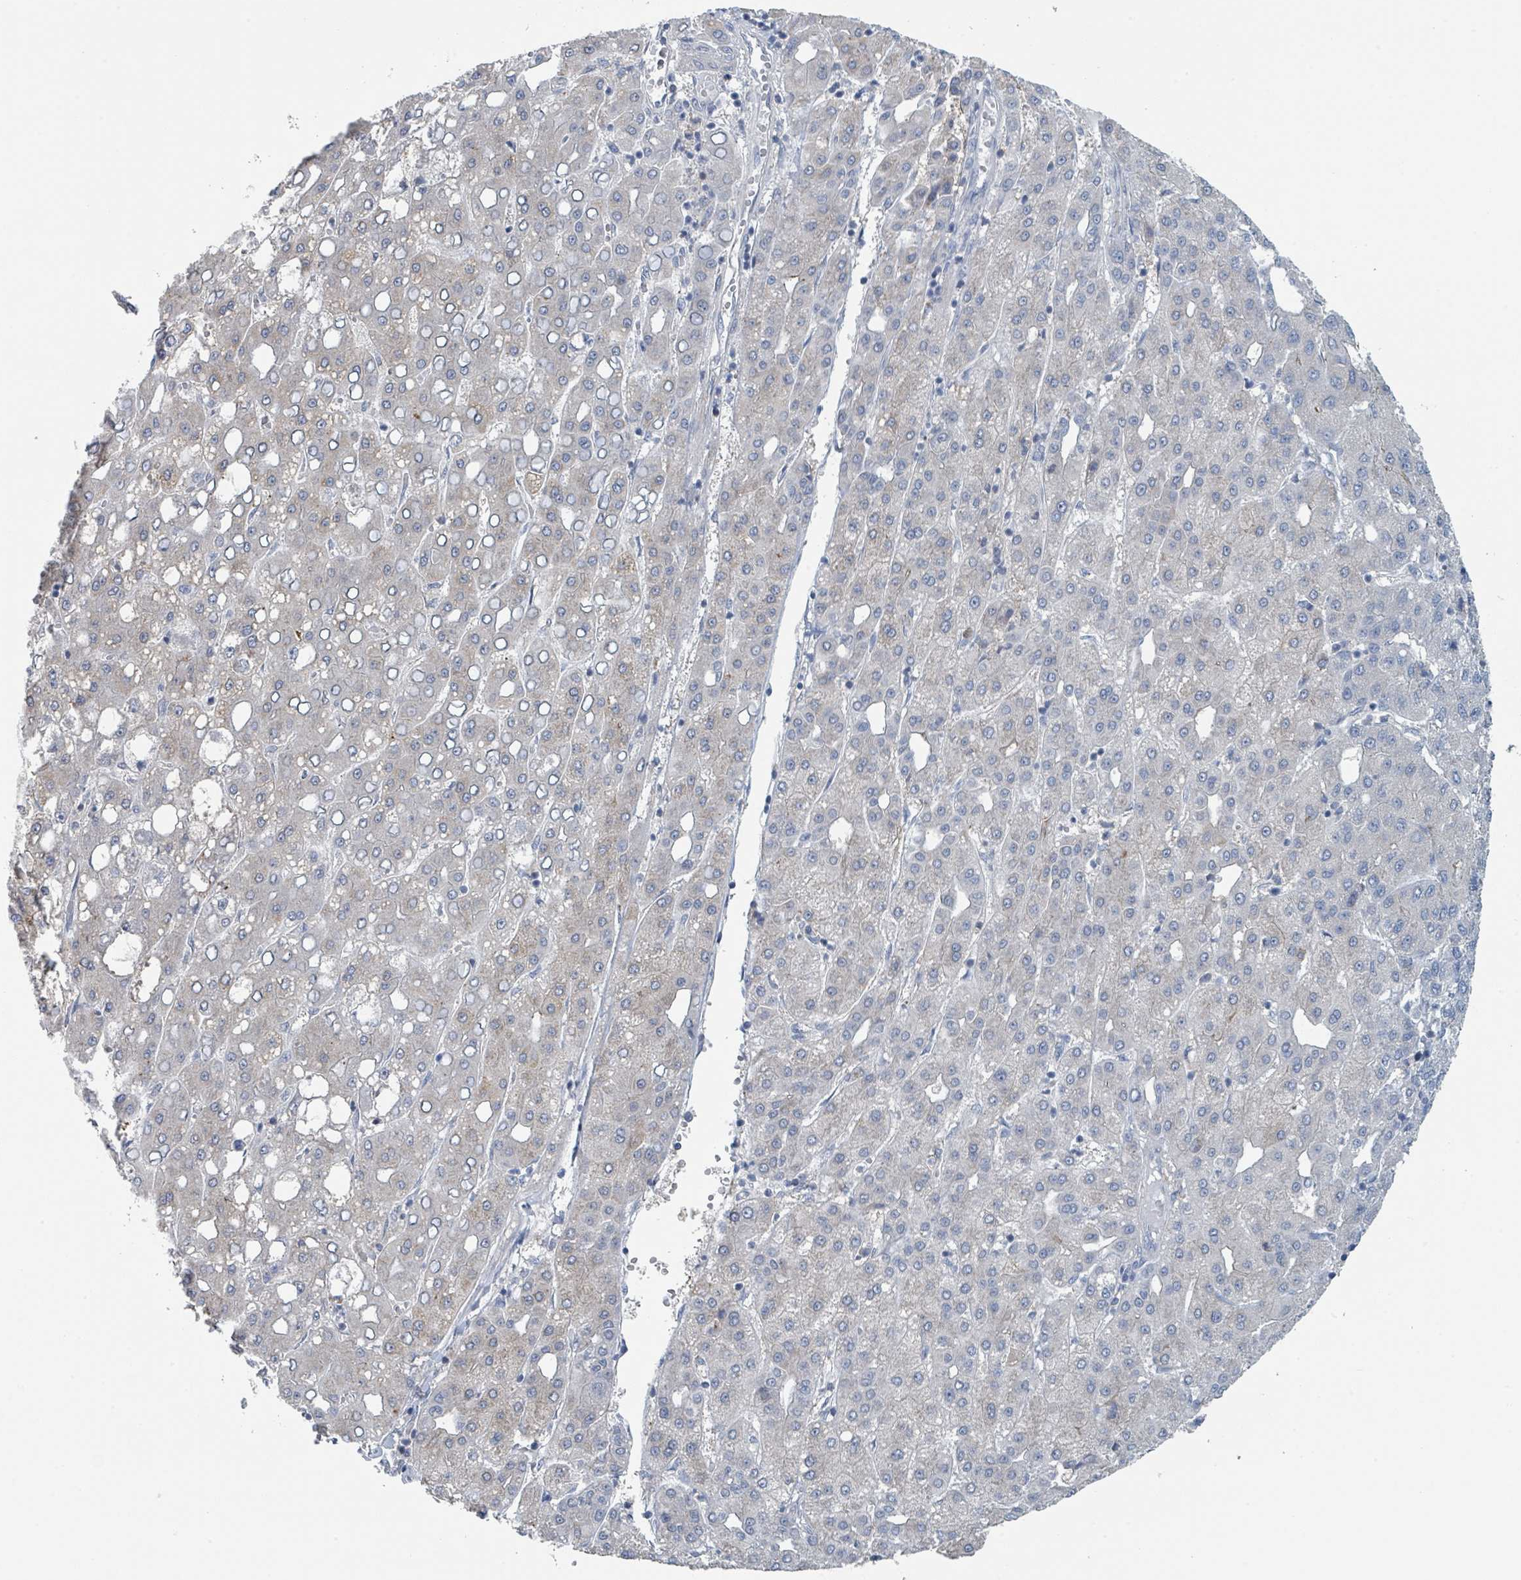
{"staining": {"intensity": "negative", "quantity": "none", "location": "none"}, "tissue": "liver cancer", "cell_type": "Tumor cells", "image_type": "cancer", "snomed": [{"axis": "morphology", "description": "Carcinoma, Hepatocellular, NOS"}, {"axis": "topography", "description": "Liver"}], "caption": "Tumor cells show no significant staining in hepatocellular carcinoma (liver).", "gene": "ANKRD55", "patient": {"sex": "male", "age": 65}}